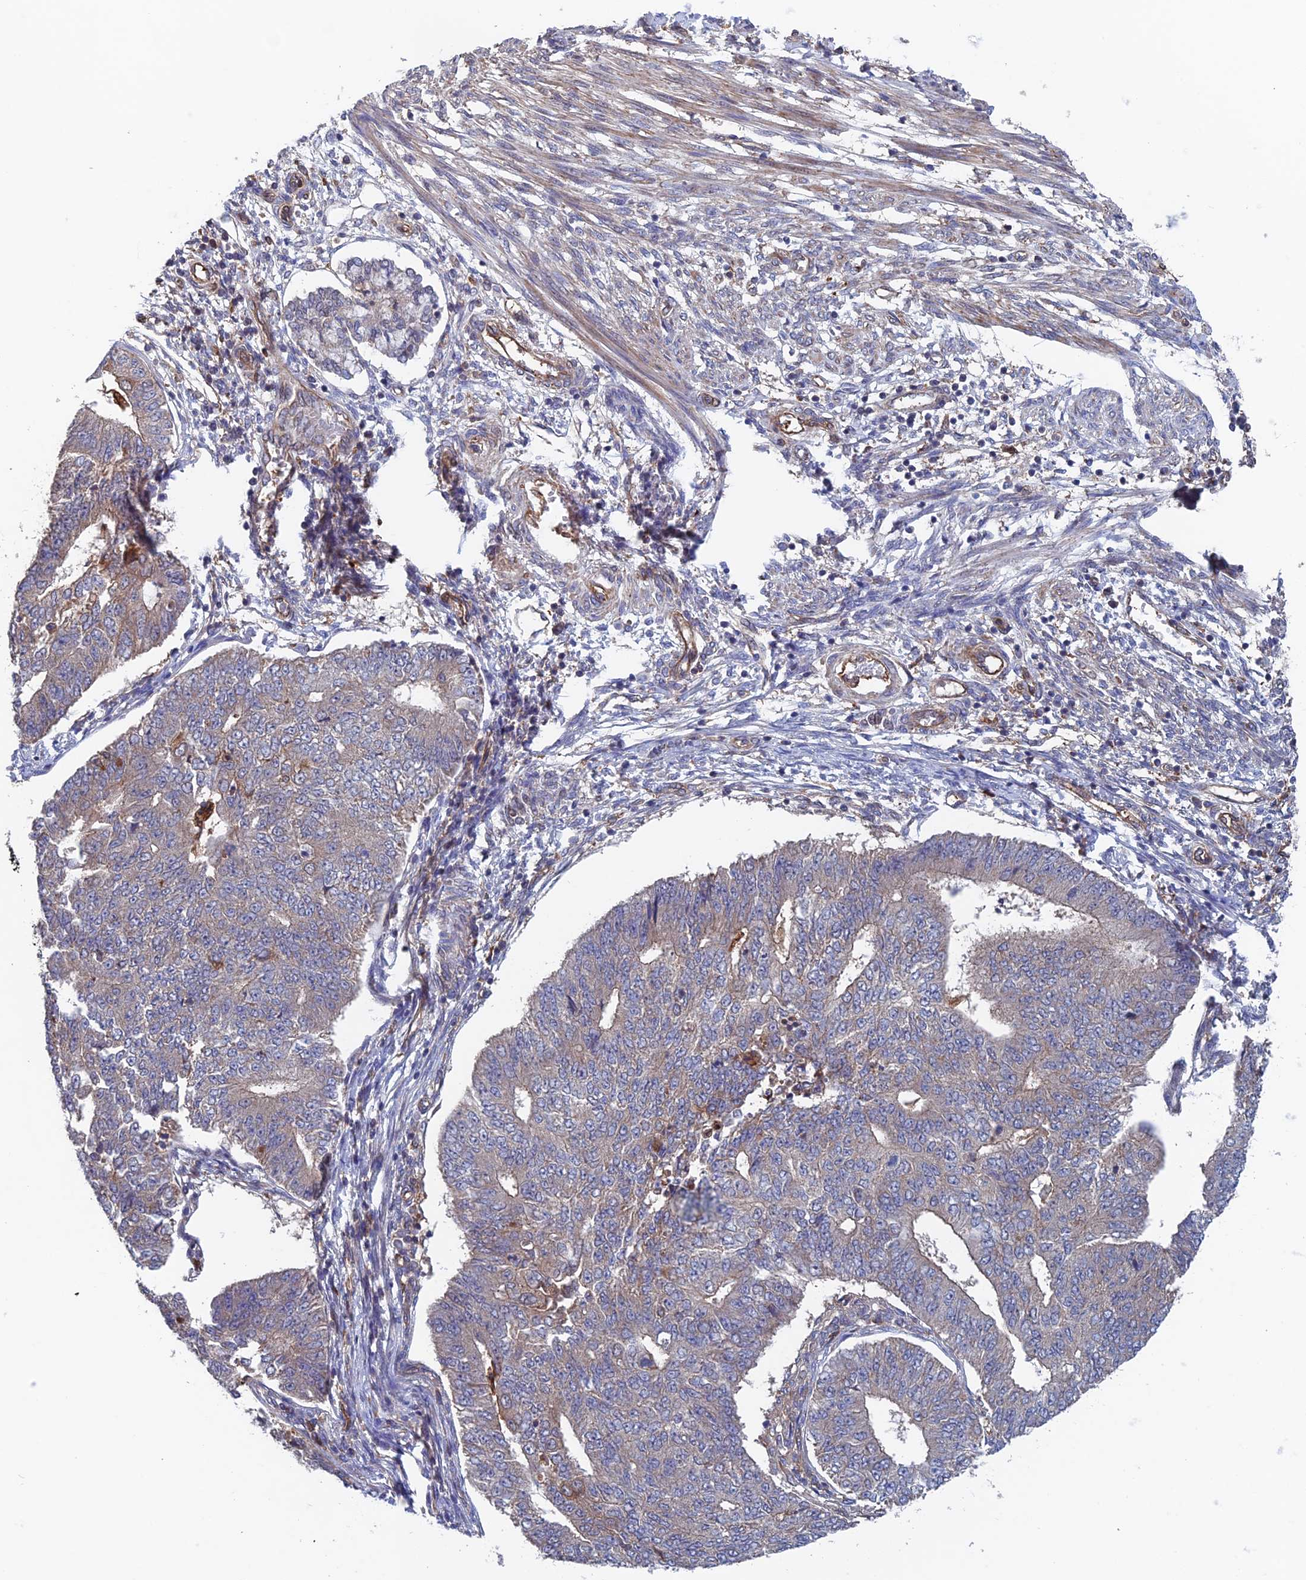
{"staining": {"intensity": "weak", "quantity": "<25%", "location": "cytoplasmic/membranous"}, "tissue": "endometrial cancer", "cell_type": "Tumor cells", "image_type": "cancer", "snomed": [{"axis": "morphology", "description": "Adenocarcinoma, NOS"}, {"axis": "topography", "description": "Endometrium"}], "caption": "Immunohistochemistry micrograph of adenocarcinoma (endometrial) stained for a protein (brown), which reveals no staining in tumor cells.", "gene": "NUDT16L1", "patient": {"sex": "female", "age": 32}}